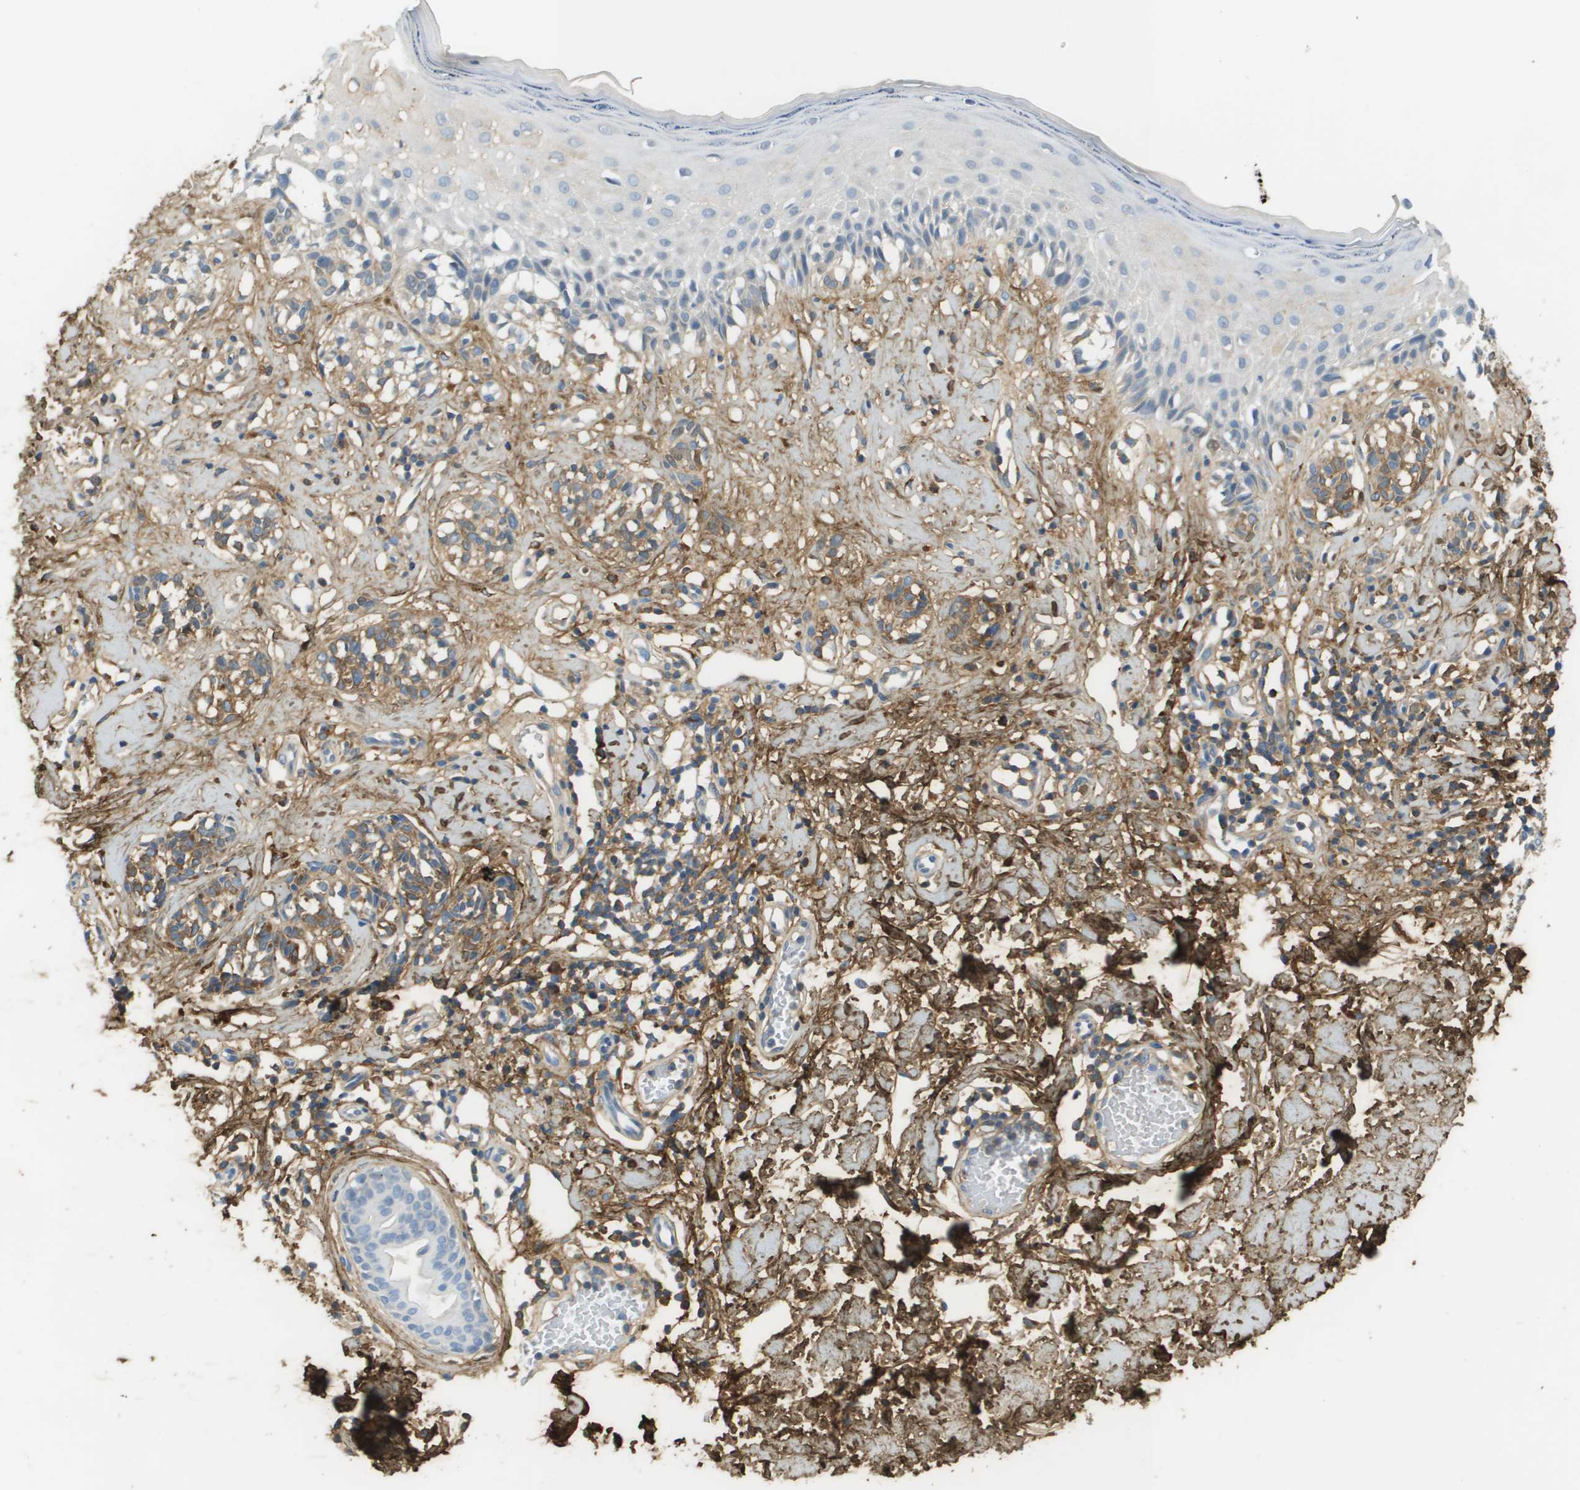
{"staining": {"intensity": "moderate", "quantity": ">75%", "location": "cytoplasmic/membranous"}, "tissue": "melanoma", "cell_type": "Tumor cells", "image_type": "cancer", "snomed": [{"axis": "morphology", "description": "Malignant melanoma, NOS"}, {"axis": "topography", "description": "Skin"}], "caption": "This photomicrograph displays malignant melanoma stained with IHC to label a protein in brown. The cytoplasmic/membranous of tumor cells show moderate positivity for the protein. Nuclei are counter-stained blue.", "gene": "DCN", "patient": {"sex": "male", "age": 64}}